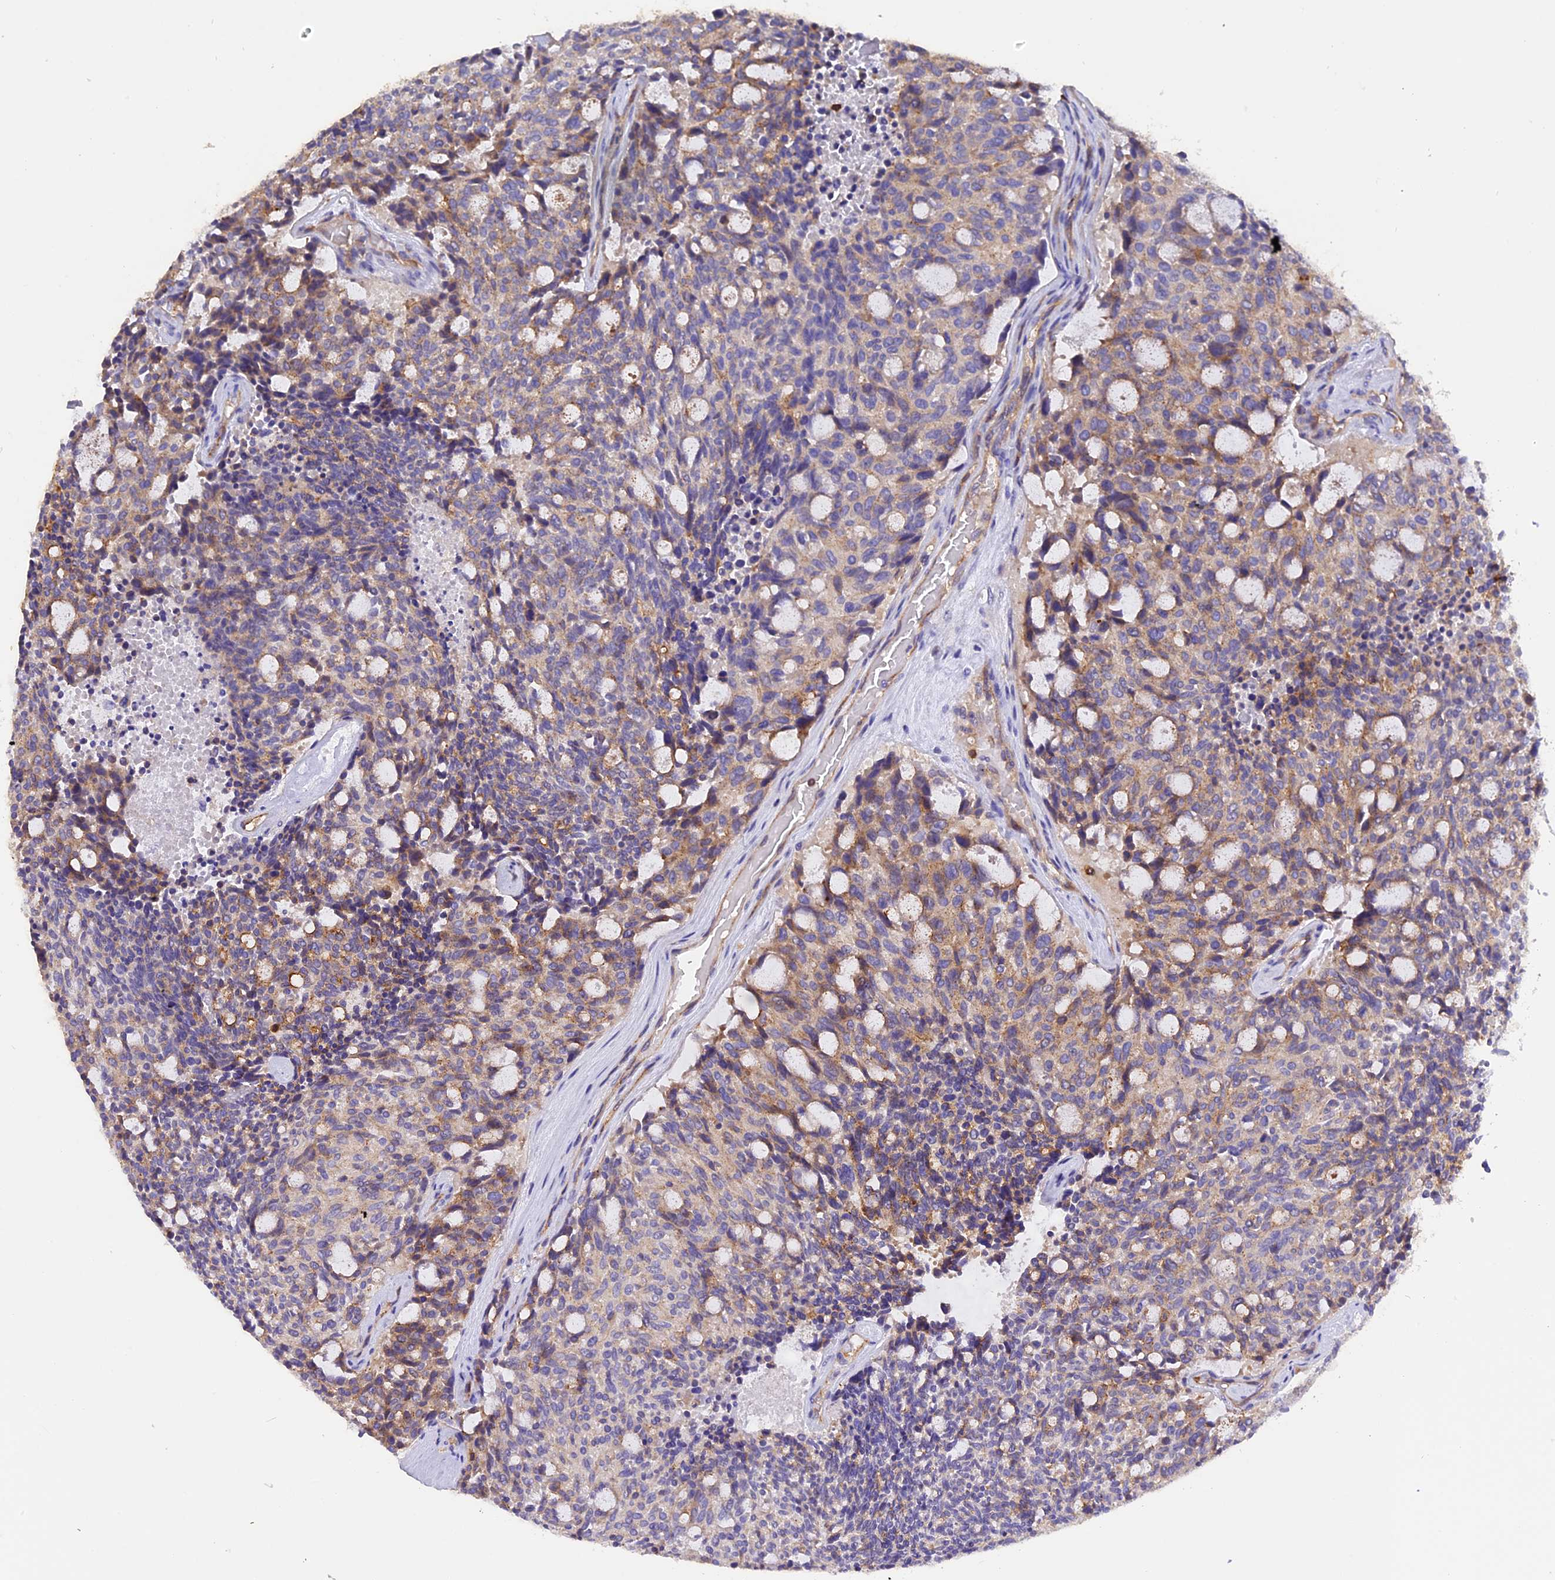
{"staining": {"intensity": "weak", "quantity": "<25%", "location": "cytoplasmic/membranous"}, "tissue": "carcinoid", "cell_type": "Tumor cells", "image_type": "cancer", "snomed": [{"axis": "morphology", "description": "Carcinoid, malignant, NOS"}, {"axis": "topography", "description": "Pancreas"}], "caption": "Tumor cells show no significant staining in carcinoid (malignant). (Stains: DAB IHC with hematoxylin counter stain, Microscopy: brightfield microscopy at high magnification).", "gene": "FAM193A", "patient": {"sex": "female", "age": 54}}